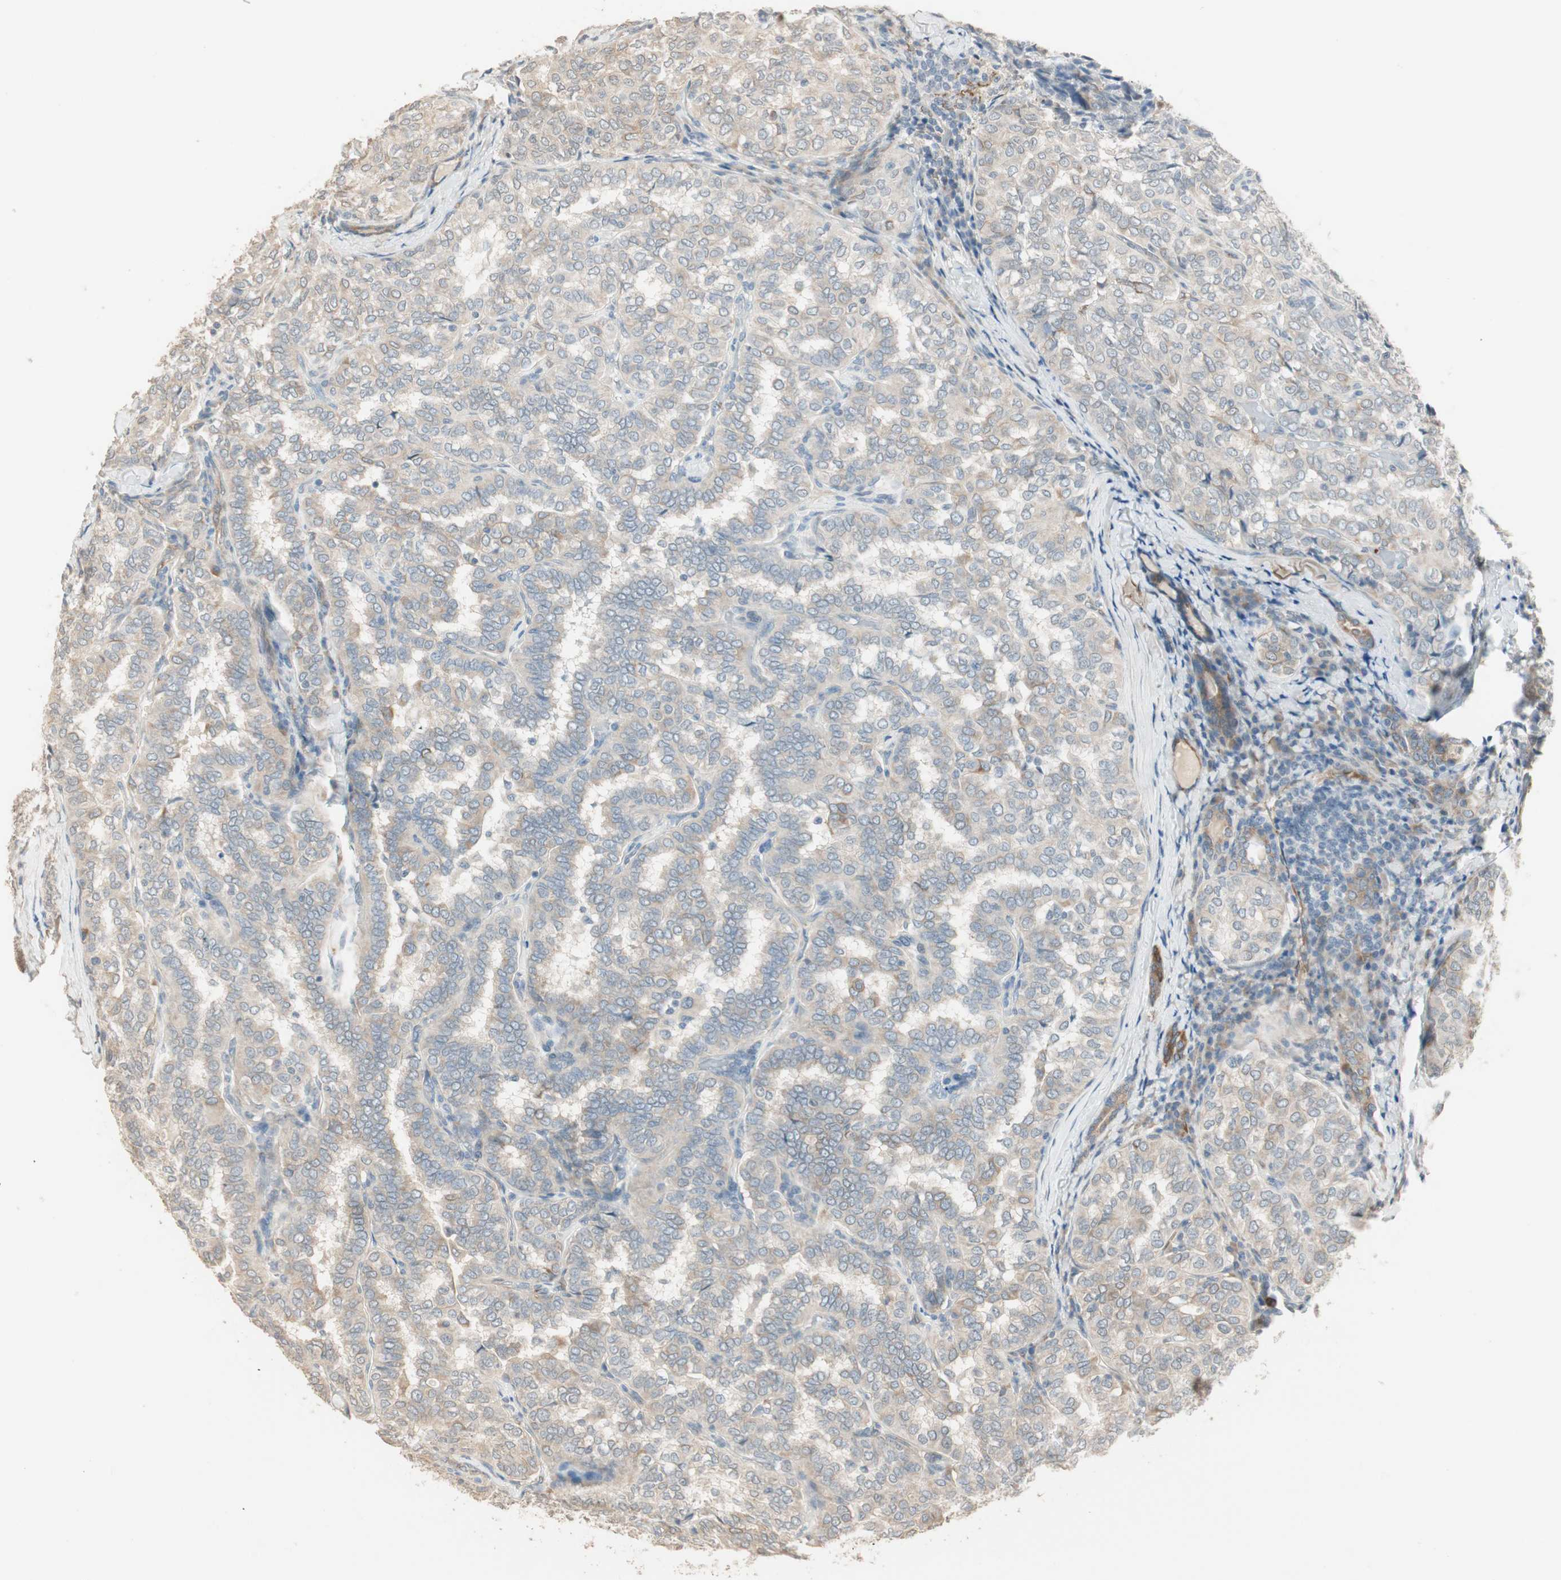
{"staining": {"intensity": "weak", "quantity": ">75%", "location": "cytoplasmic/membranous"}, "tissue": "thyroid cancer", "cell_type": "Tumor cells", "image_type": "cancer", "snomed": [{"axis": "morphology", "description": "Normal tissue, NOS"}, {"axis": "morphology", "description": "Papillary adenocarcinoma, NOS"}, {"axis": "topography", "description": "Thyroid gland"}], "caption": "DAB (3,3'-diaminobenzidine) immunohistochemical staining of thyroid papillary adenocarcinoma reveals weak cytoplasmic/membranous protein expression in approximately >75% of tumor cells.", "gene": "TASOR", "patient": {"sex": "female", "age": 30}}